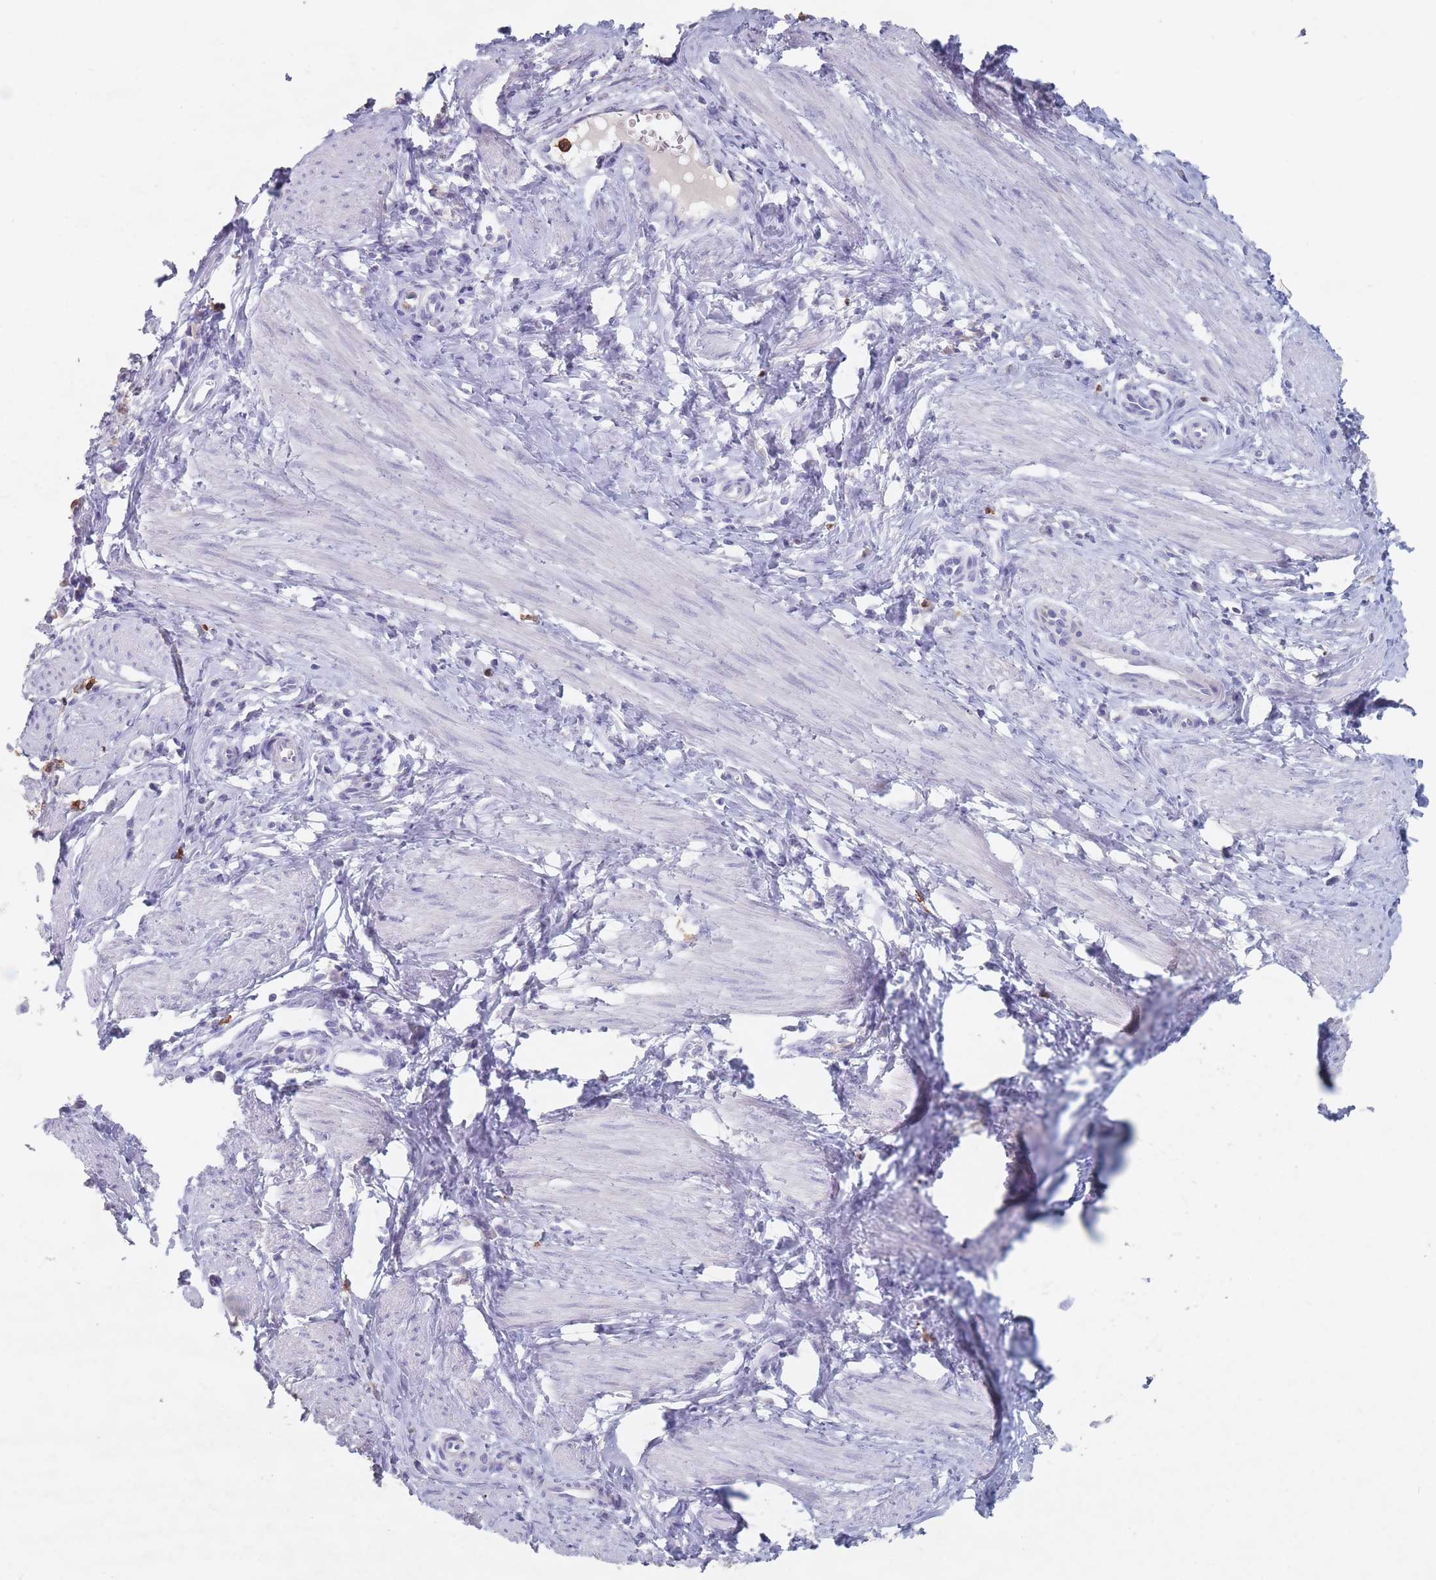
{"staining": {"intensity": "negative", "quantity": "none", "location": "none"}, "tissue": "cervical cancer", "cell_type": "Tumor cells", "image_type": "cancer", "snomed": [{"axis": "morphology", "description": "Adenocarcinoma, NOS"}, {"axis": "topography", "description": "Cervix"}], "caption": "A micrograph of human cervical cancer (adenocarcinoma) is negative for staining in tumor cells.", "gene": "ATP1A3", "patient": {"sex": "female", "age": 36}}